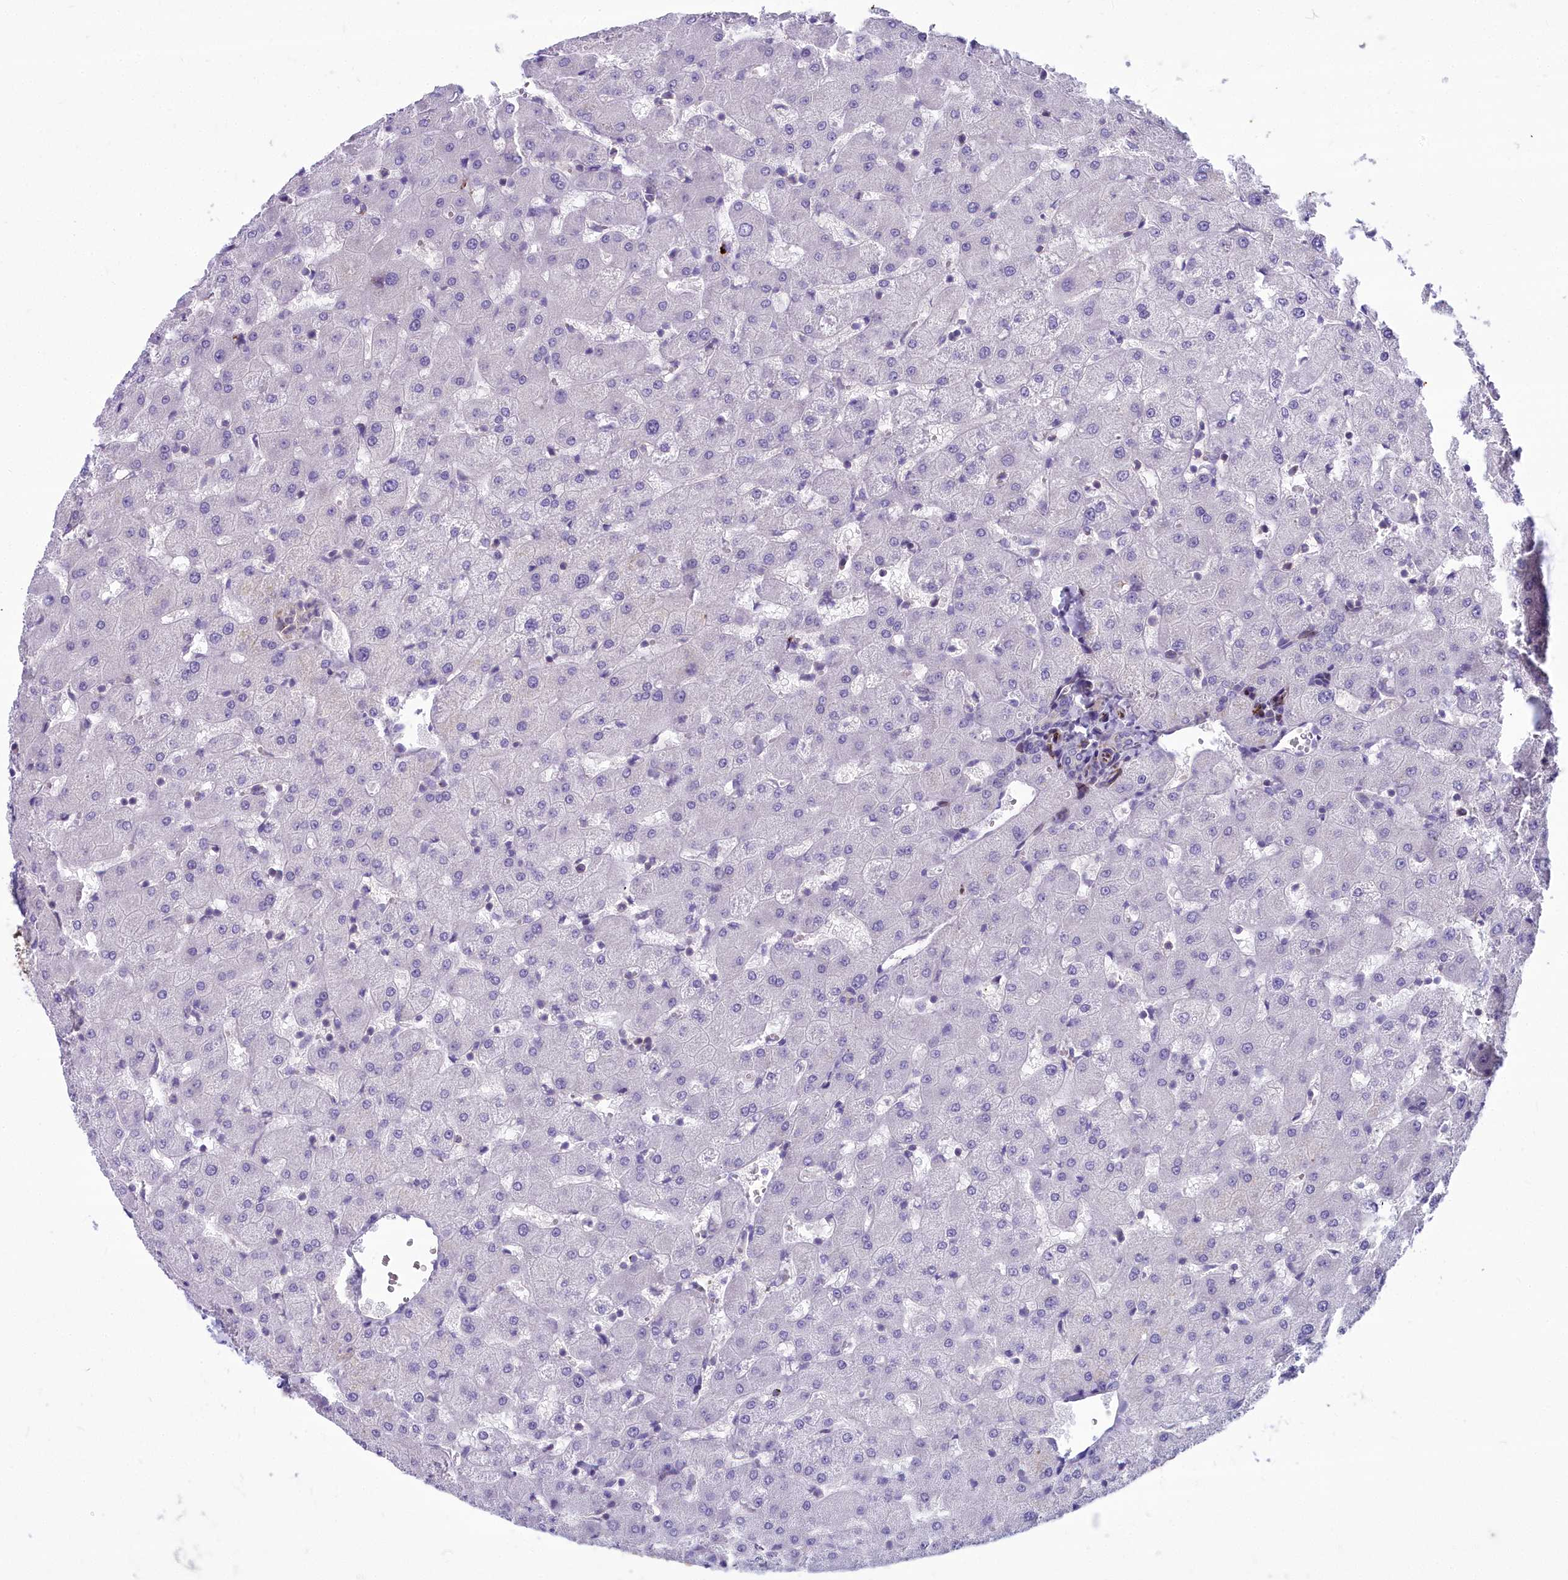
{"staining": {"intensity": "negative", "quantity": "none", "location": "none"}, "tissue": "liver", "cell_type": "Cholangiocytes", "image_type": "normal", "snomed": [{"axis": "morphology", "description": "Normal tissue, NOS"}, {"axis": "topography", "description": "Liver"}], "caption": "An immunohistochemistry photomicrograph of normal liver is shown. There is no staining in cholangiocytes of liver.", "gene": "HLA", "patient": {"sex": "female", "age": 63}}